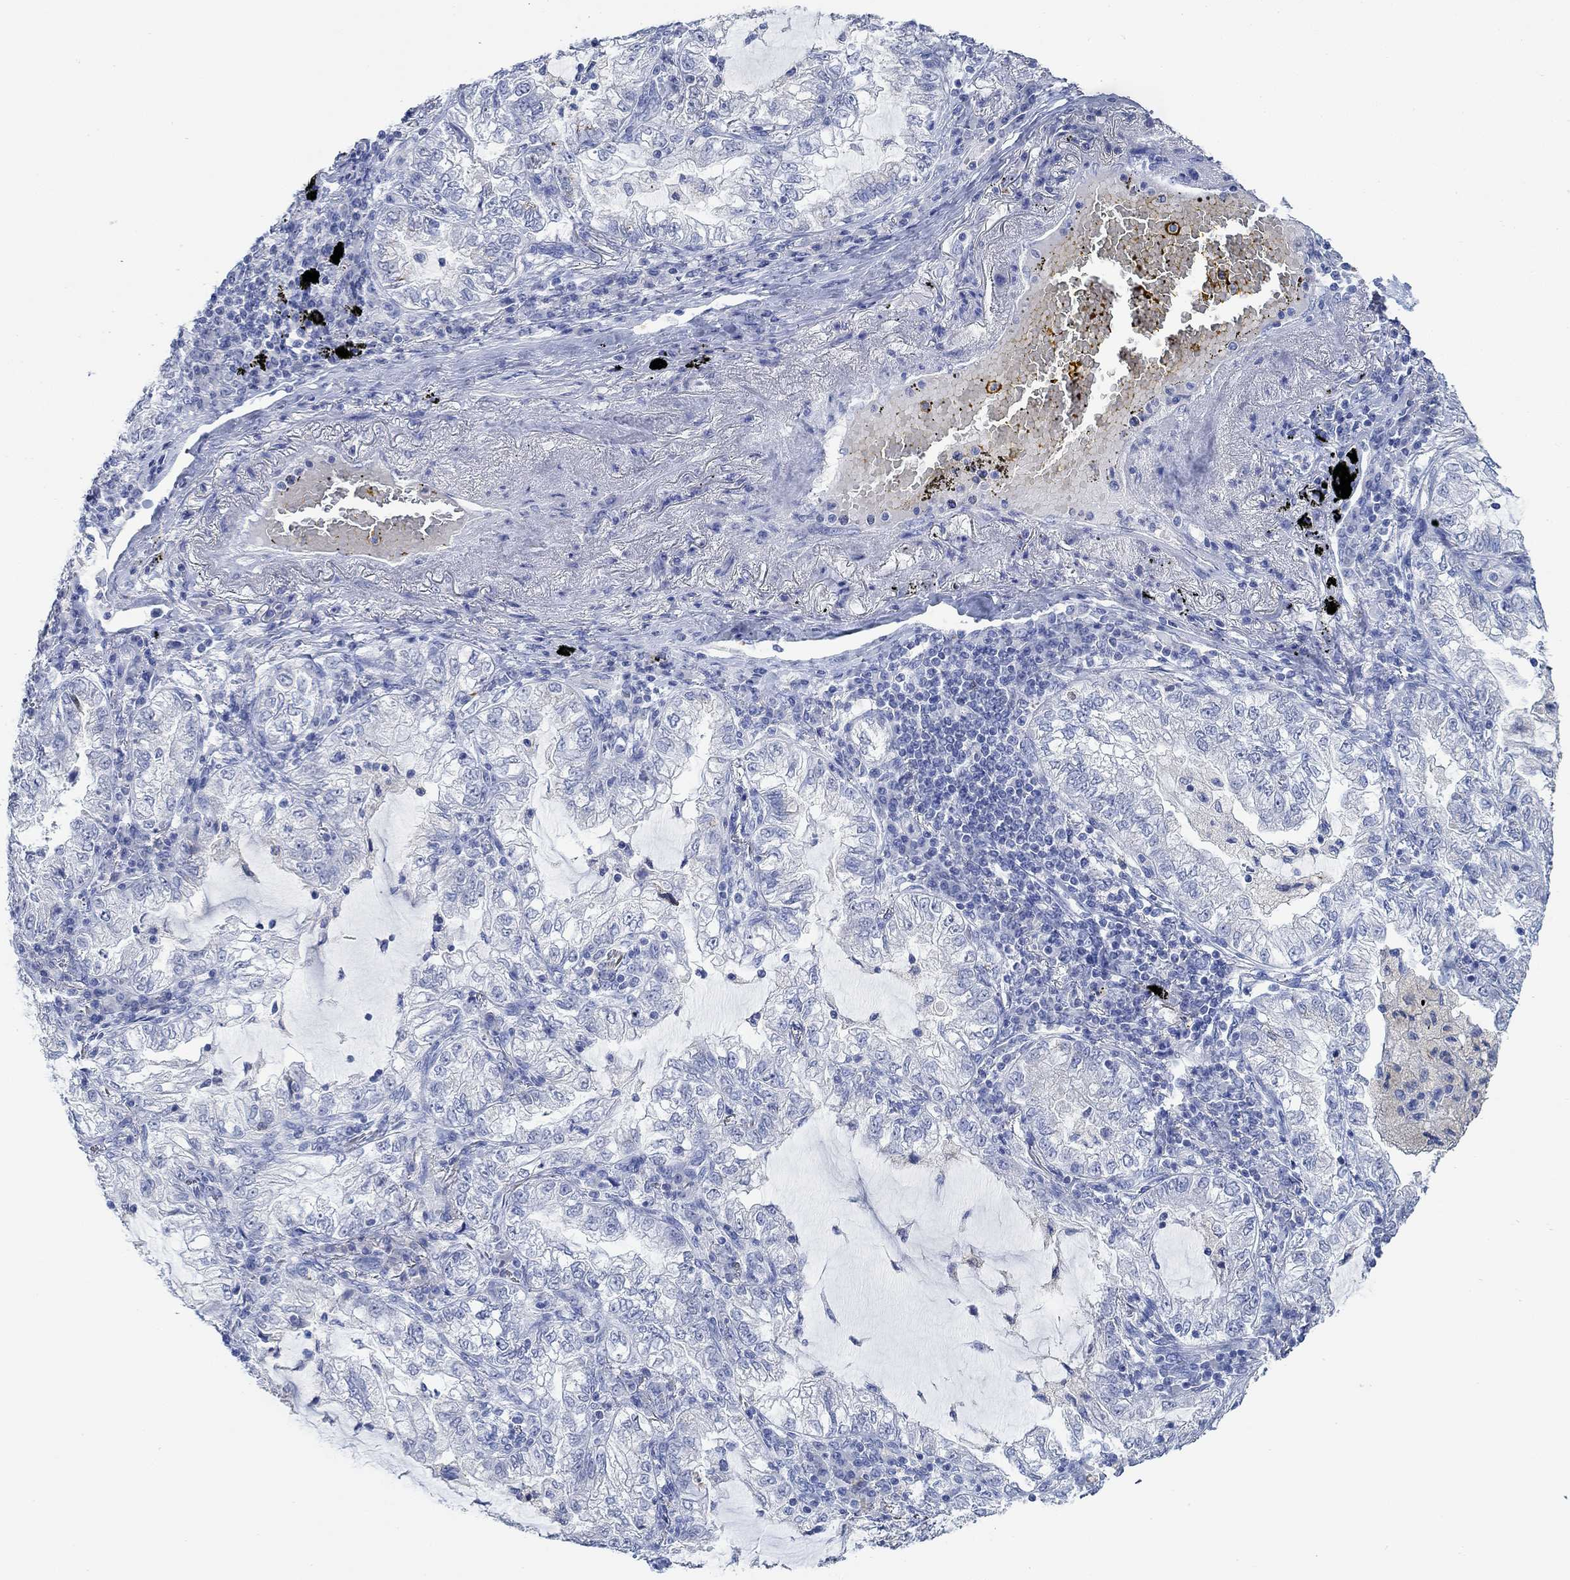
{"staining": {"intensity": "negative", "quantity": "none", "location": "none"}, "tissue": "lung cancer", "cell_type": "Tumor cells", "image_type": "cancer", "snomed": [{"axis": "morphology", "description": "Adenocarcinoma, NOS"}, {"axis": "topography", "description": "Lung"}], "caption": "An immunohistochemistry histopathology image of lung cancer (adenocarcinoma) is shown. There is no staining in tumor cells of lung cancer (adenocarcinoma).", "gene": "PPP1R17", "patient": {"sex": "female", "age": 73}}